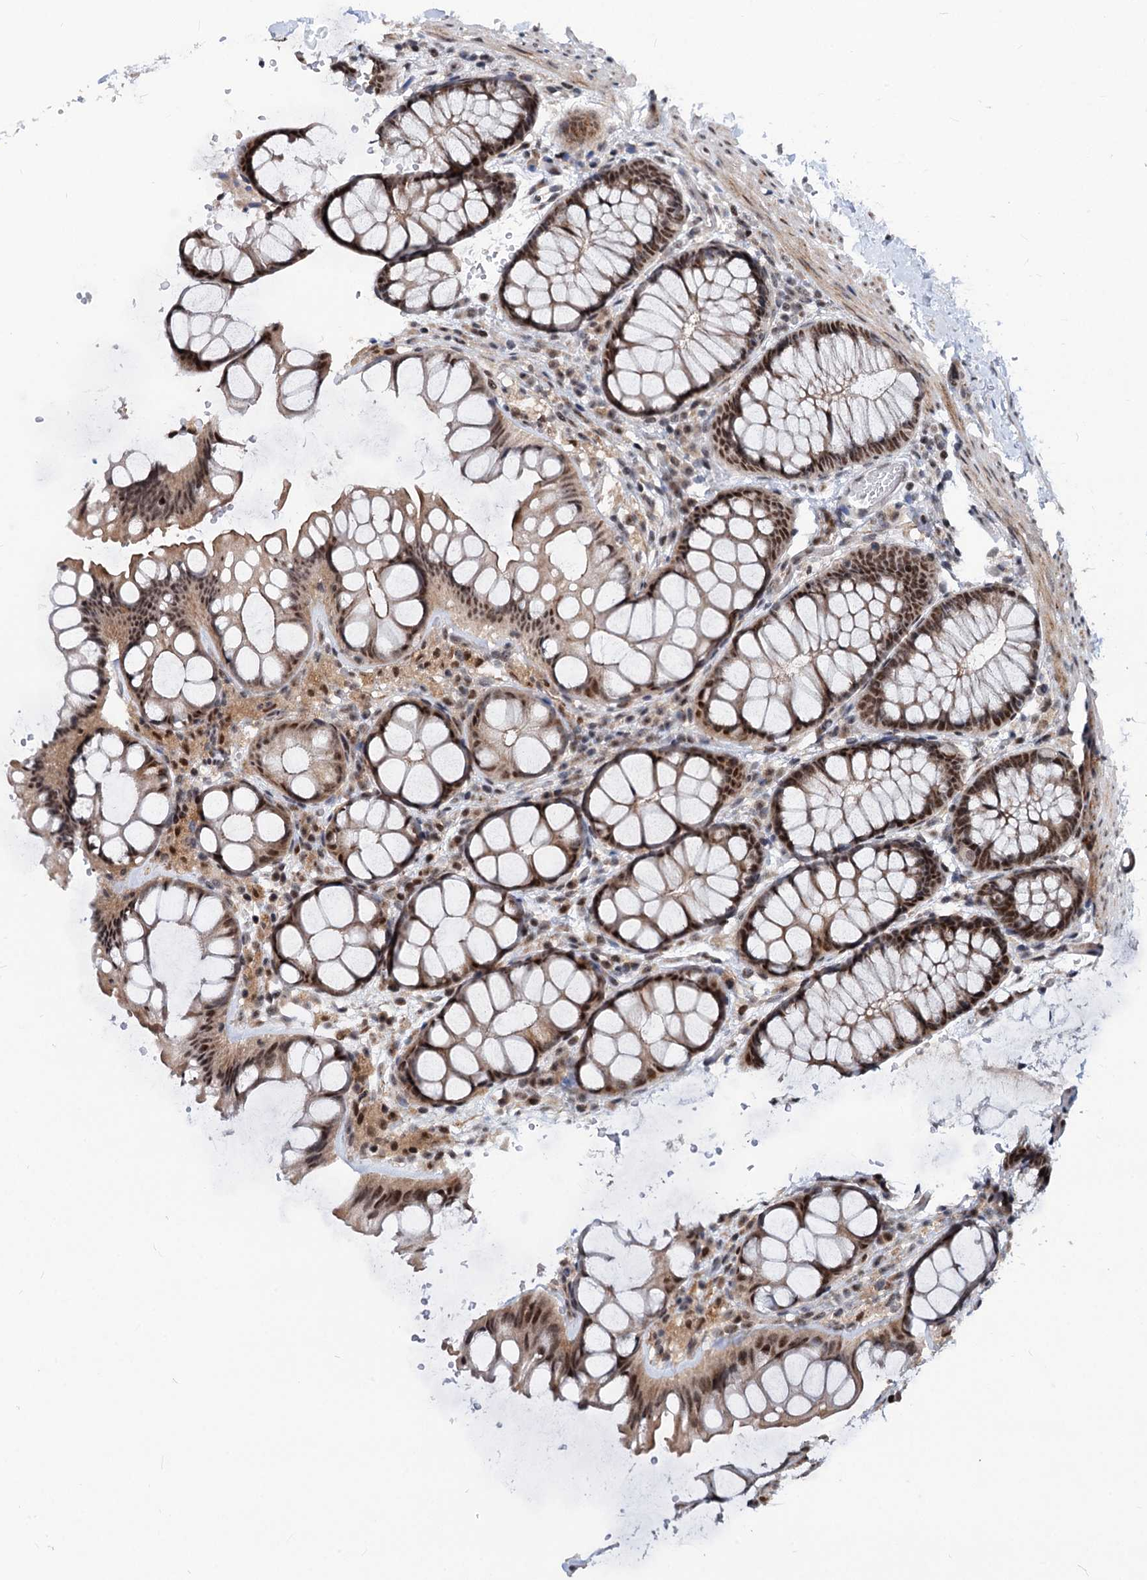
{"staining": {"intensity": "weak", "quantity": ">75%", "location": "nuclear"}, "tissue": "colon", "cell_type": "Endothelial cells", "image_type": "normal", "snomed": [{"axis": "morphology", "description": "Normal tissue, NOS"}, {"axis": "topography", "description": "Colon"}], "caption": "Protein staining shows weak nuclear positivity in approximately >75% of endothelial cells in normal colon. (Brightfield microscopy of DAB IHC at high magnification).", "gene": "PHF8", "patient": {"sex": "male", "age": 47}}